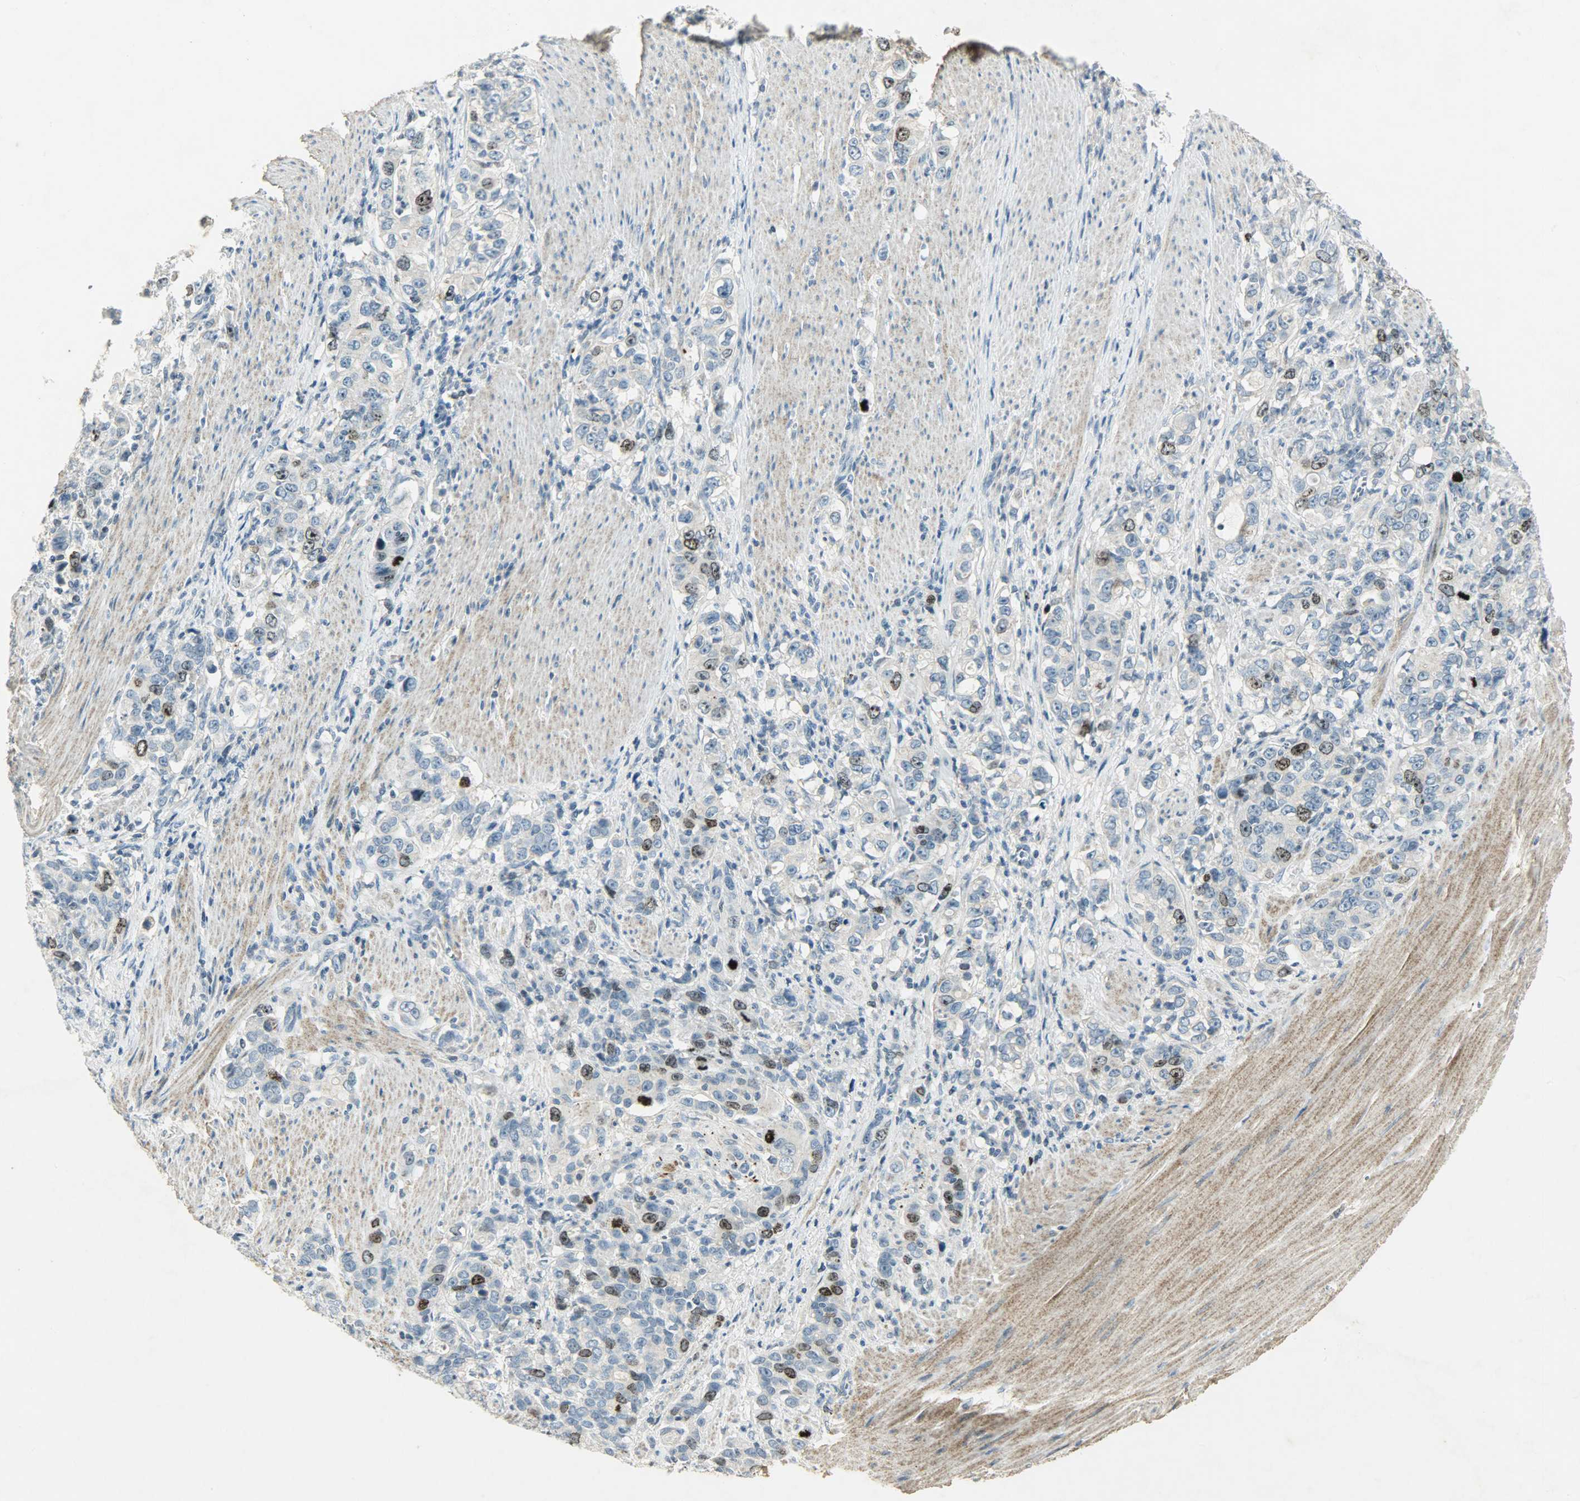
{"staining": {"intensity": "strong", "quantity": "<25%", "location": "nuclear"}, "tissue": "stomach cancer", "cell_type": "Tumor cells", "image_type": "cancer", "snomed": [{"axis": "morphology", "description": "Adenocarcinoma, NOS"}, {"axis": "topography", "description": "Stomach, lower"}], "caption": "High-power microscopy captured an immunohistochemistry (IHC) photomicrograph of stomach cancer, revealing strong nuclear positivity in approximately <25% of tumor cells.", "gene": "AURKB", "patient": {"sex": "female", "age": 72}}